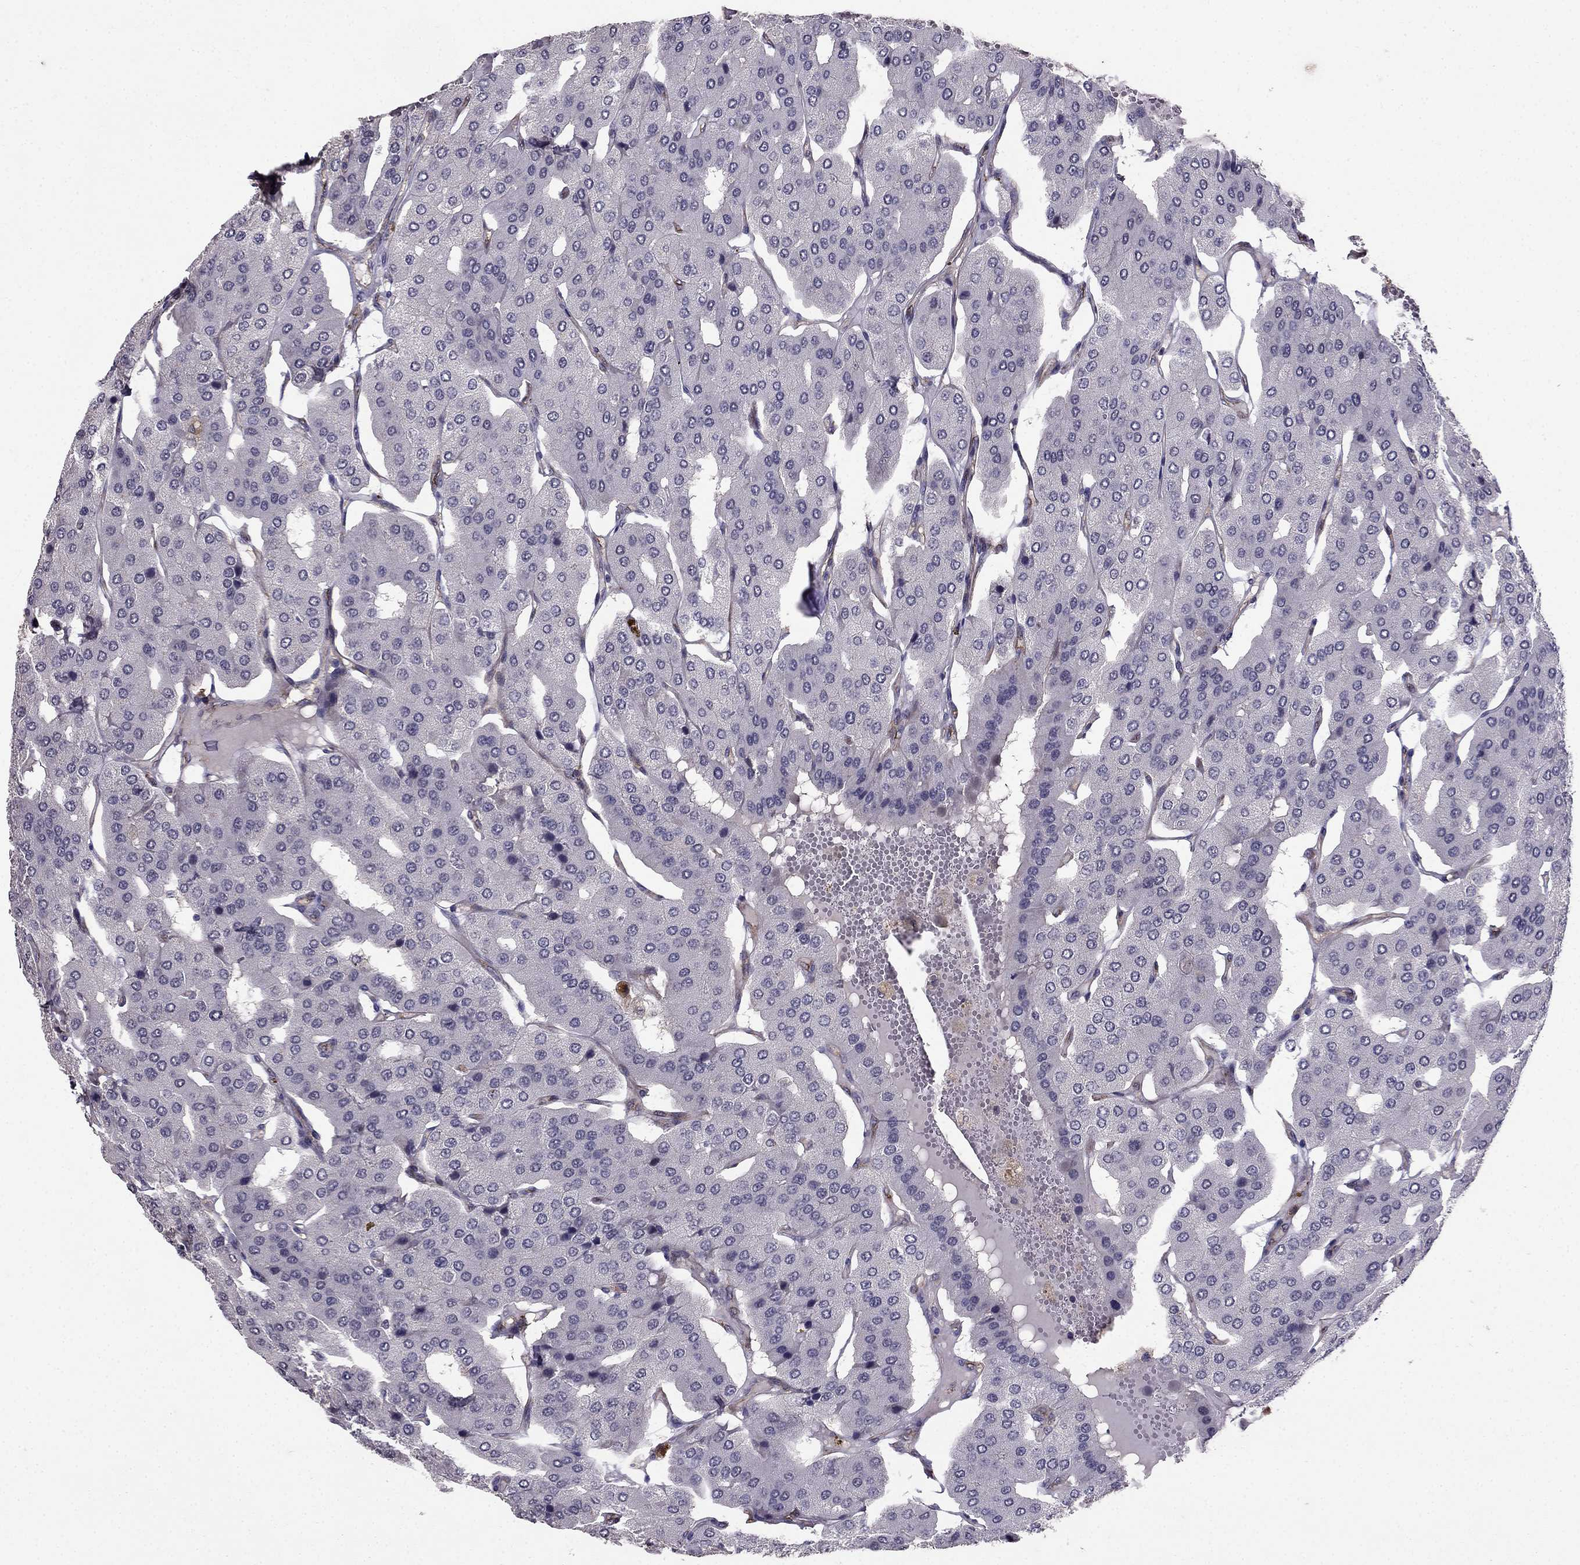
{"staining": {"intensity": "negative", "quantity": "none", "location": "none"}, "tissue": "parathyroid gland", "cell_type": "Glandular cells", "image_type": "normal", "snomed": [{"axis": "morphology", "description": "Normal tissue, NOS"}, {"axis": "morphology", "description": "Adenoma, NOS"}, {"axis": "topography", "description": "Parathyroid gland"}], "caption": "Parathyroid gland stained for a protein using immunohistochemistry exhibits no positivity glandular cells.", "gene": "RASIP1", "patient": {"sex": "female", "age": 86}}